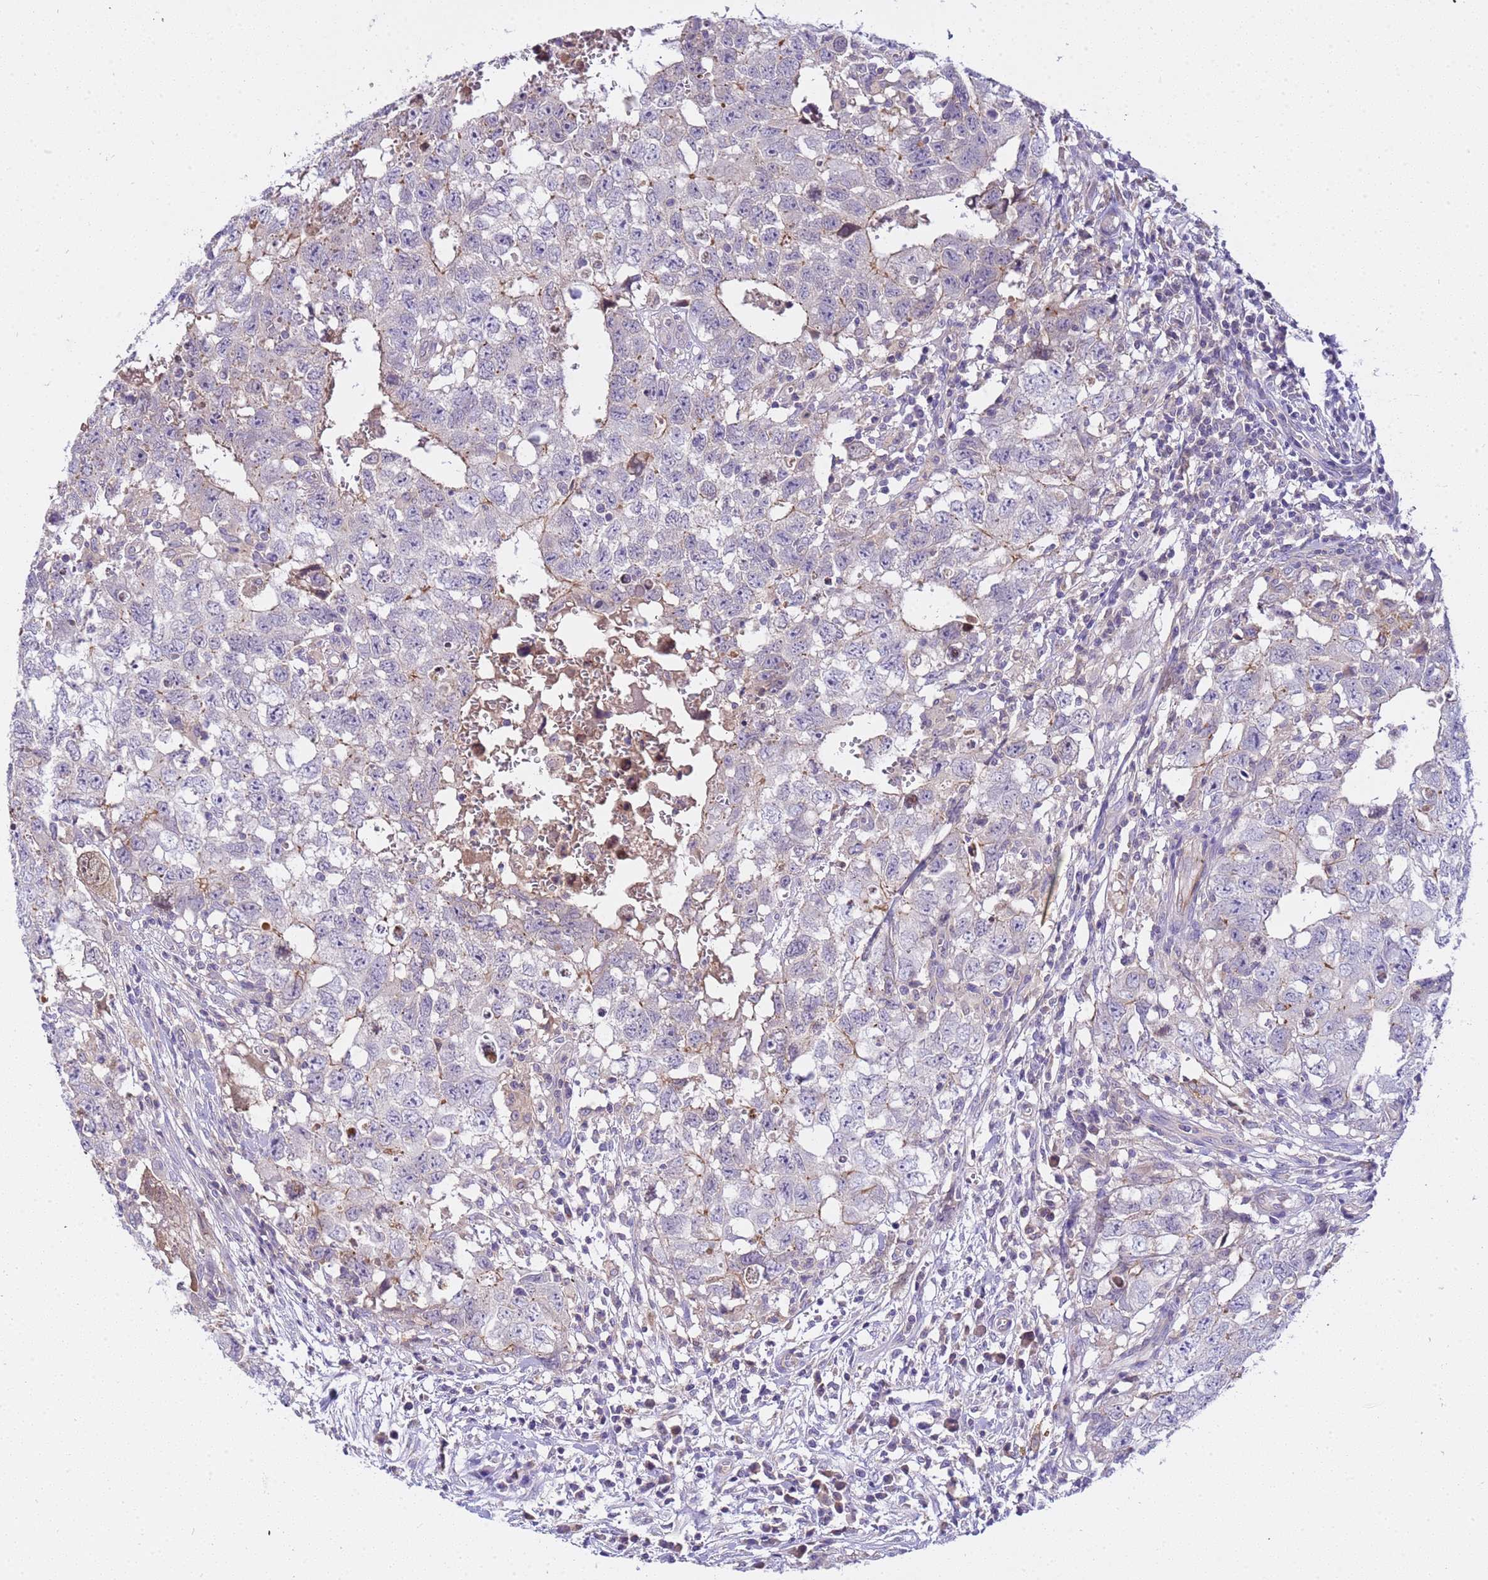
{"staining": {"intensity": "weak", "quantity": "<25%", "location": "cytoplasmic/membranous"}, "tissue": "testis cancer", "cell_type": "Tumor cells", "image_type": "cancer", "snomed": [{"axis": "morphology", "description": "Seminoma, NOS"}, {"axis": "morphology", "description": "Carcinoma, Embryonal, NOS"}, {"axis": "topography", "description": "Testis"}], "caption": "Immunohistochemical staining of embryonal carcinoma (testis) reveals no significant staining in tumor cells.", "gene": "PLCXD3", "patient": {"sex": "male", "age": 29}}